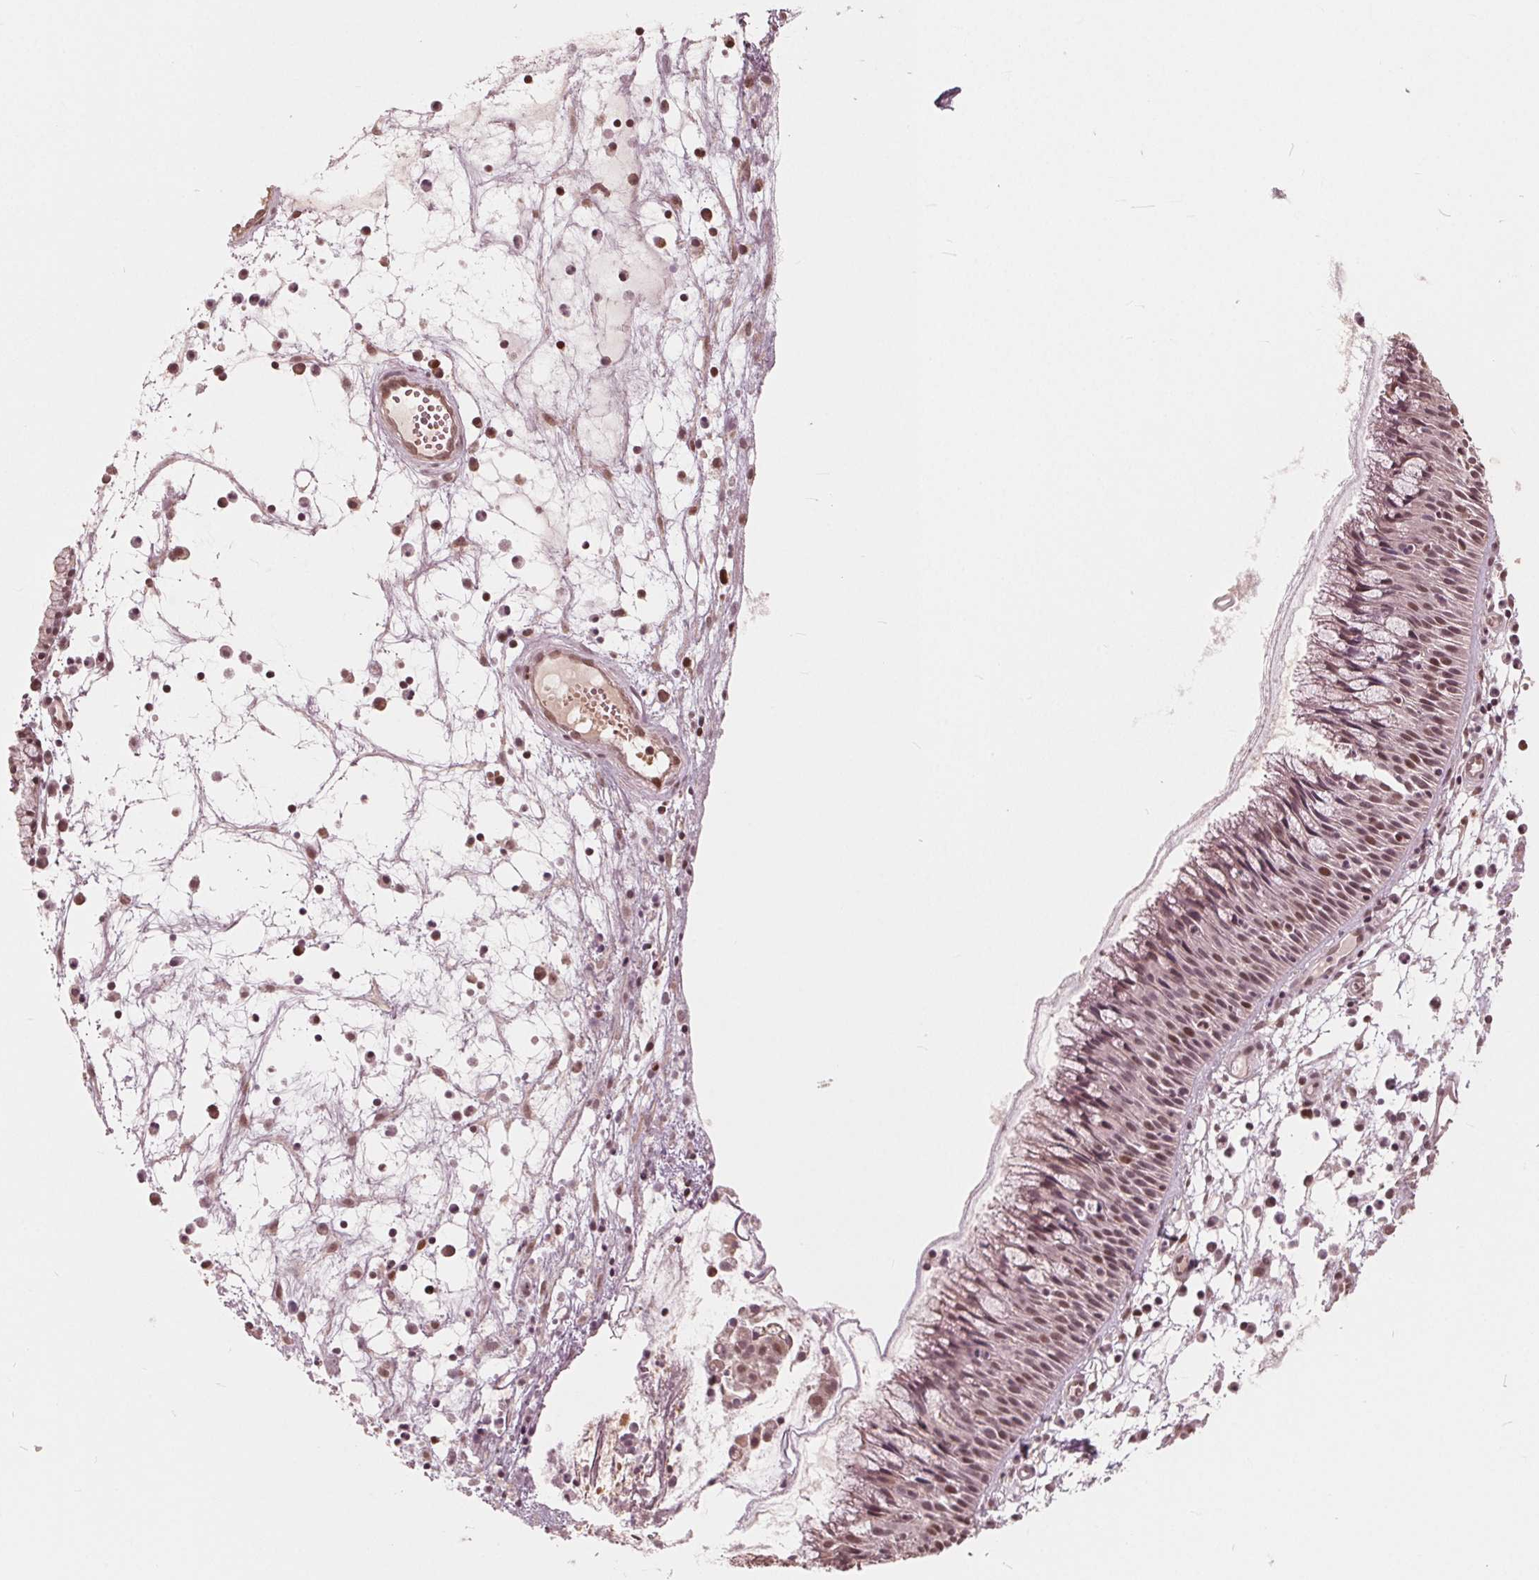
{"staining": {"intensity": "weak", "quantity": "25%-75%", "location": "nuclear"}, "tissue": "nasopharynx", "cell_type": "Respiratory epithelial cells", "image_type": "normal", "snomed": [{"axis": "morphology", "description": "Normal tissue, NOS"}, {"axis": "topography", "description": "Nasopharynx"}], "caption": "Weak nuclear positivity for a protein is identified in about 25%-75% of respiratory epithelial cells of unremarkable nasopharynx using immunohistochemistry.", "gene": "HIRIP3", "patient": {"sex": "male", "age": 31}}